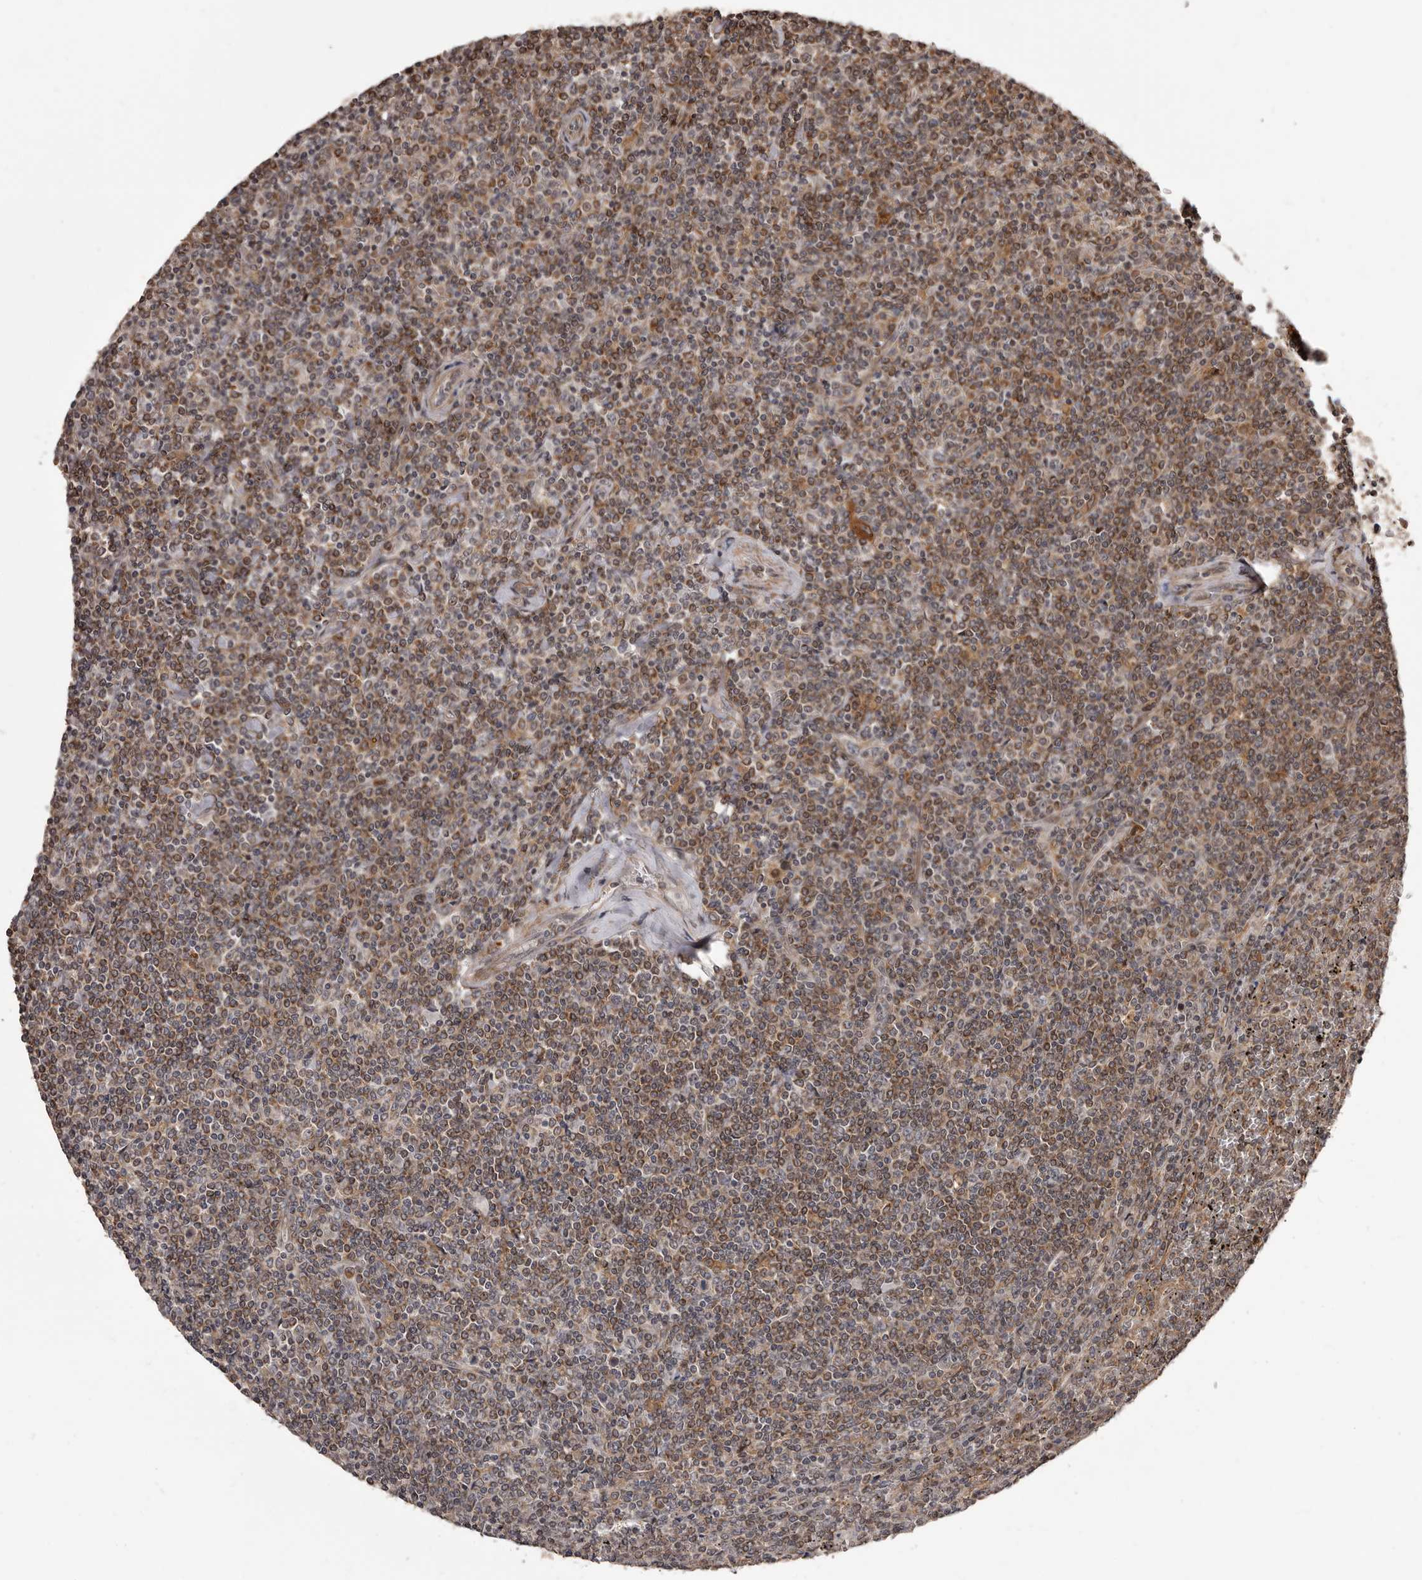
{"staining": {"intensity": "moderate", "quantity": ">75%", "location": "cytoplasmic/membranous"}, "tissue": "lymphoma", "cell_type": "Tumor cells", "image_type": "cancer", "snomed": [{"axis": "morphology", "description": "Malignant lymphoma, non-Hodgkin's type, Low grade"}, {"axis": "topography", "description": "Spleen"}], "caption": "Immunohistochemical staining of human lymphoma demonstrates medium levels of moderate cytoplasmic/membranous protein expression in approximately >75% of tumor cells.", "gene": "ZCCHC7", "patient": {"sex": "female", "age": 19}}